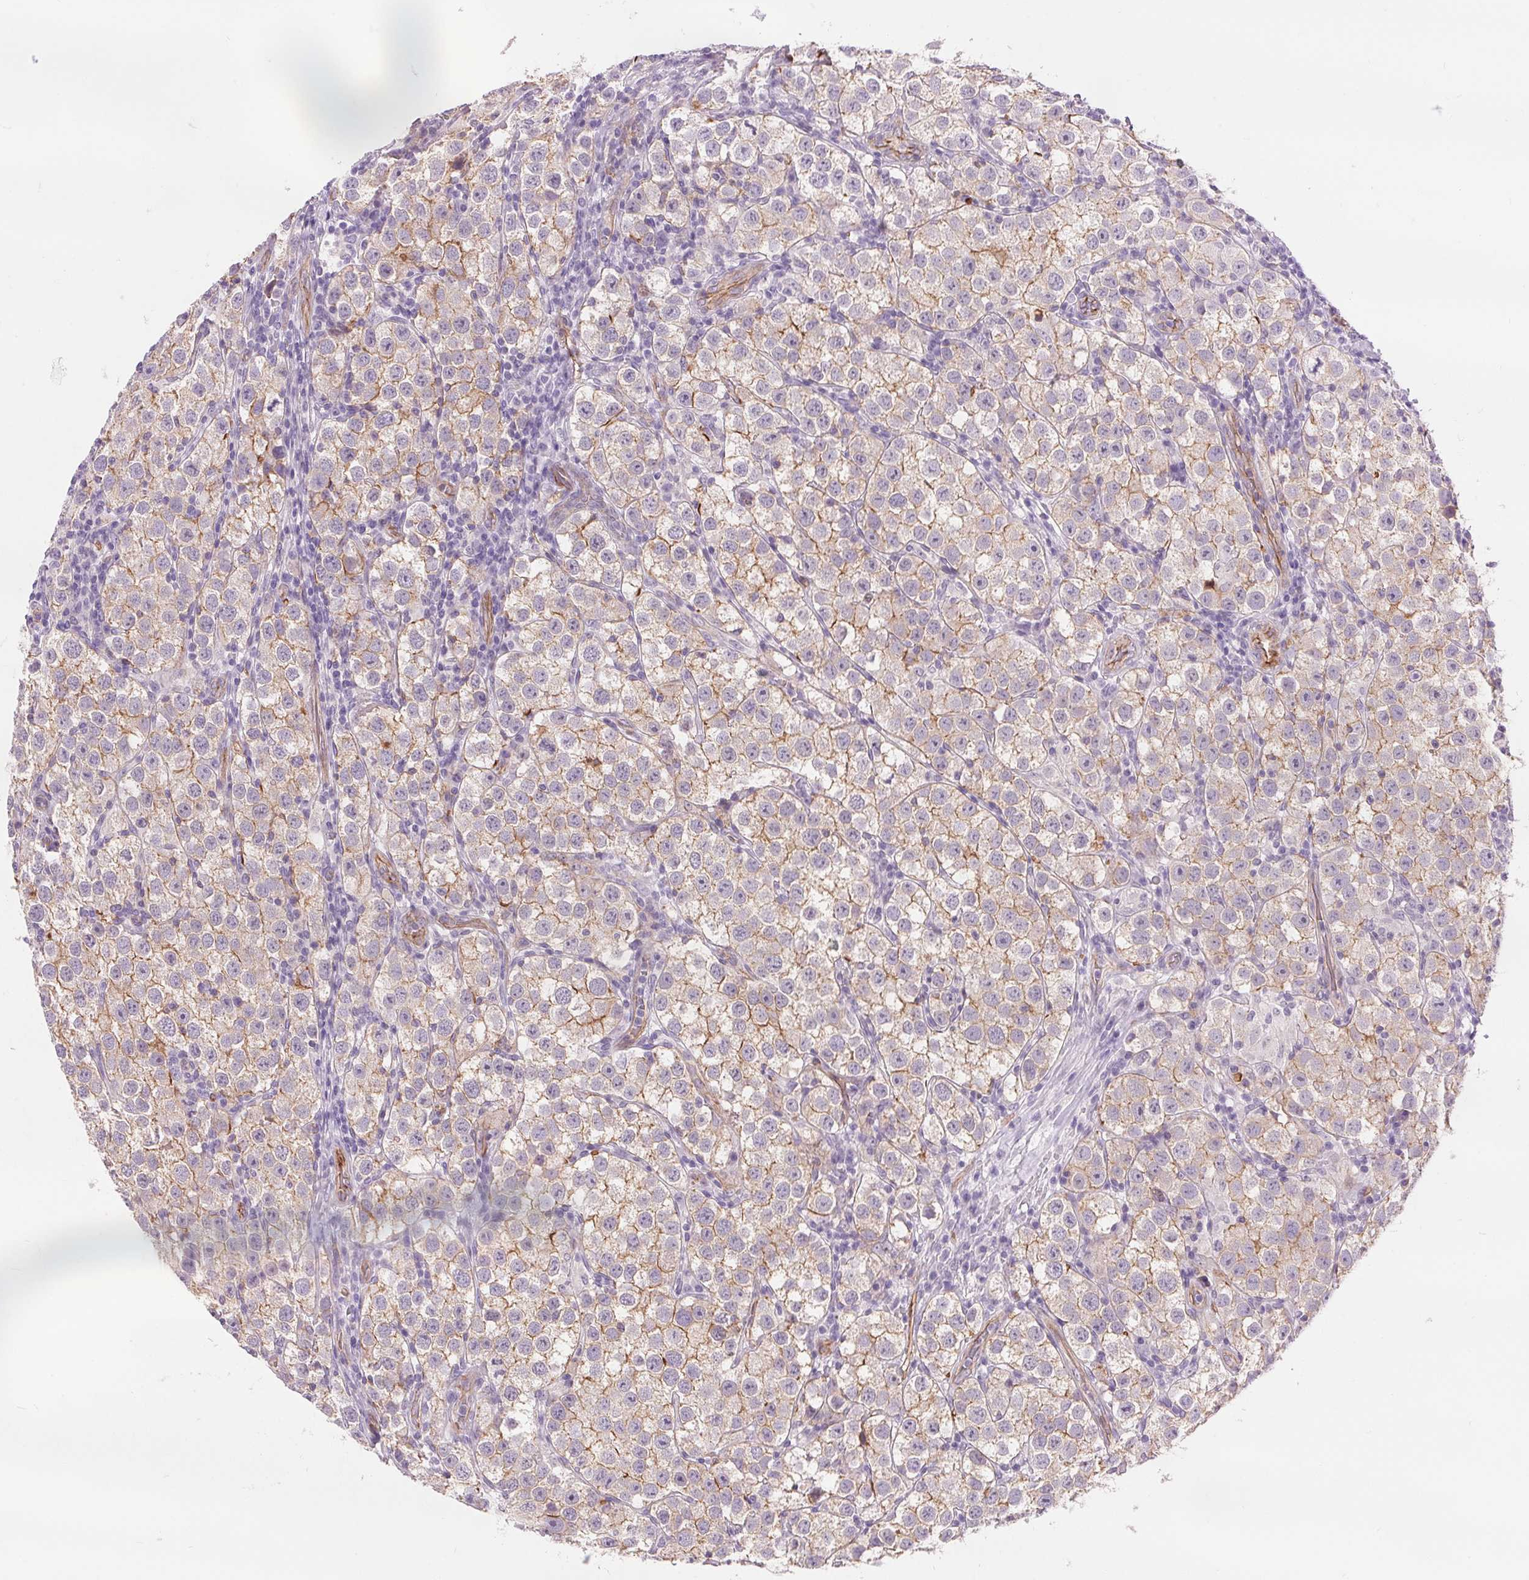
{"staining": {"intensity": "weak", "quantity": "25%-75%", "location": "cytoplasmic/membranous"}, "tissue": "testis cancer", "cell_type": "Tumor cells", "image_type": "cancer", "snomed": [{"axis": "morphology", "description": "Seminoma, NOS"}, {"axis": "topography", "description": "Testis"}], "caption": "Immunohistochemistry photomicrograph of neoplastic tissue: testis seminoma stained using immunohistochemistry (IHC) demonstrates low levels of weak protein expression localized specifically in the cytoplasmic/membranous of tumor cells, appearing as a cytoplasmic/membranous brown color.", "gene": "DIXDC1", "patient": {"sex": "male", "age": 37}}